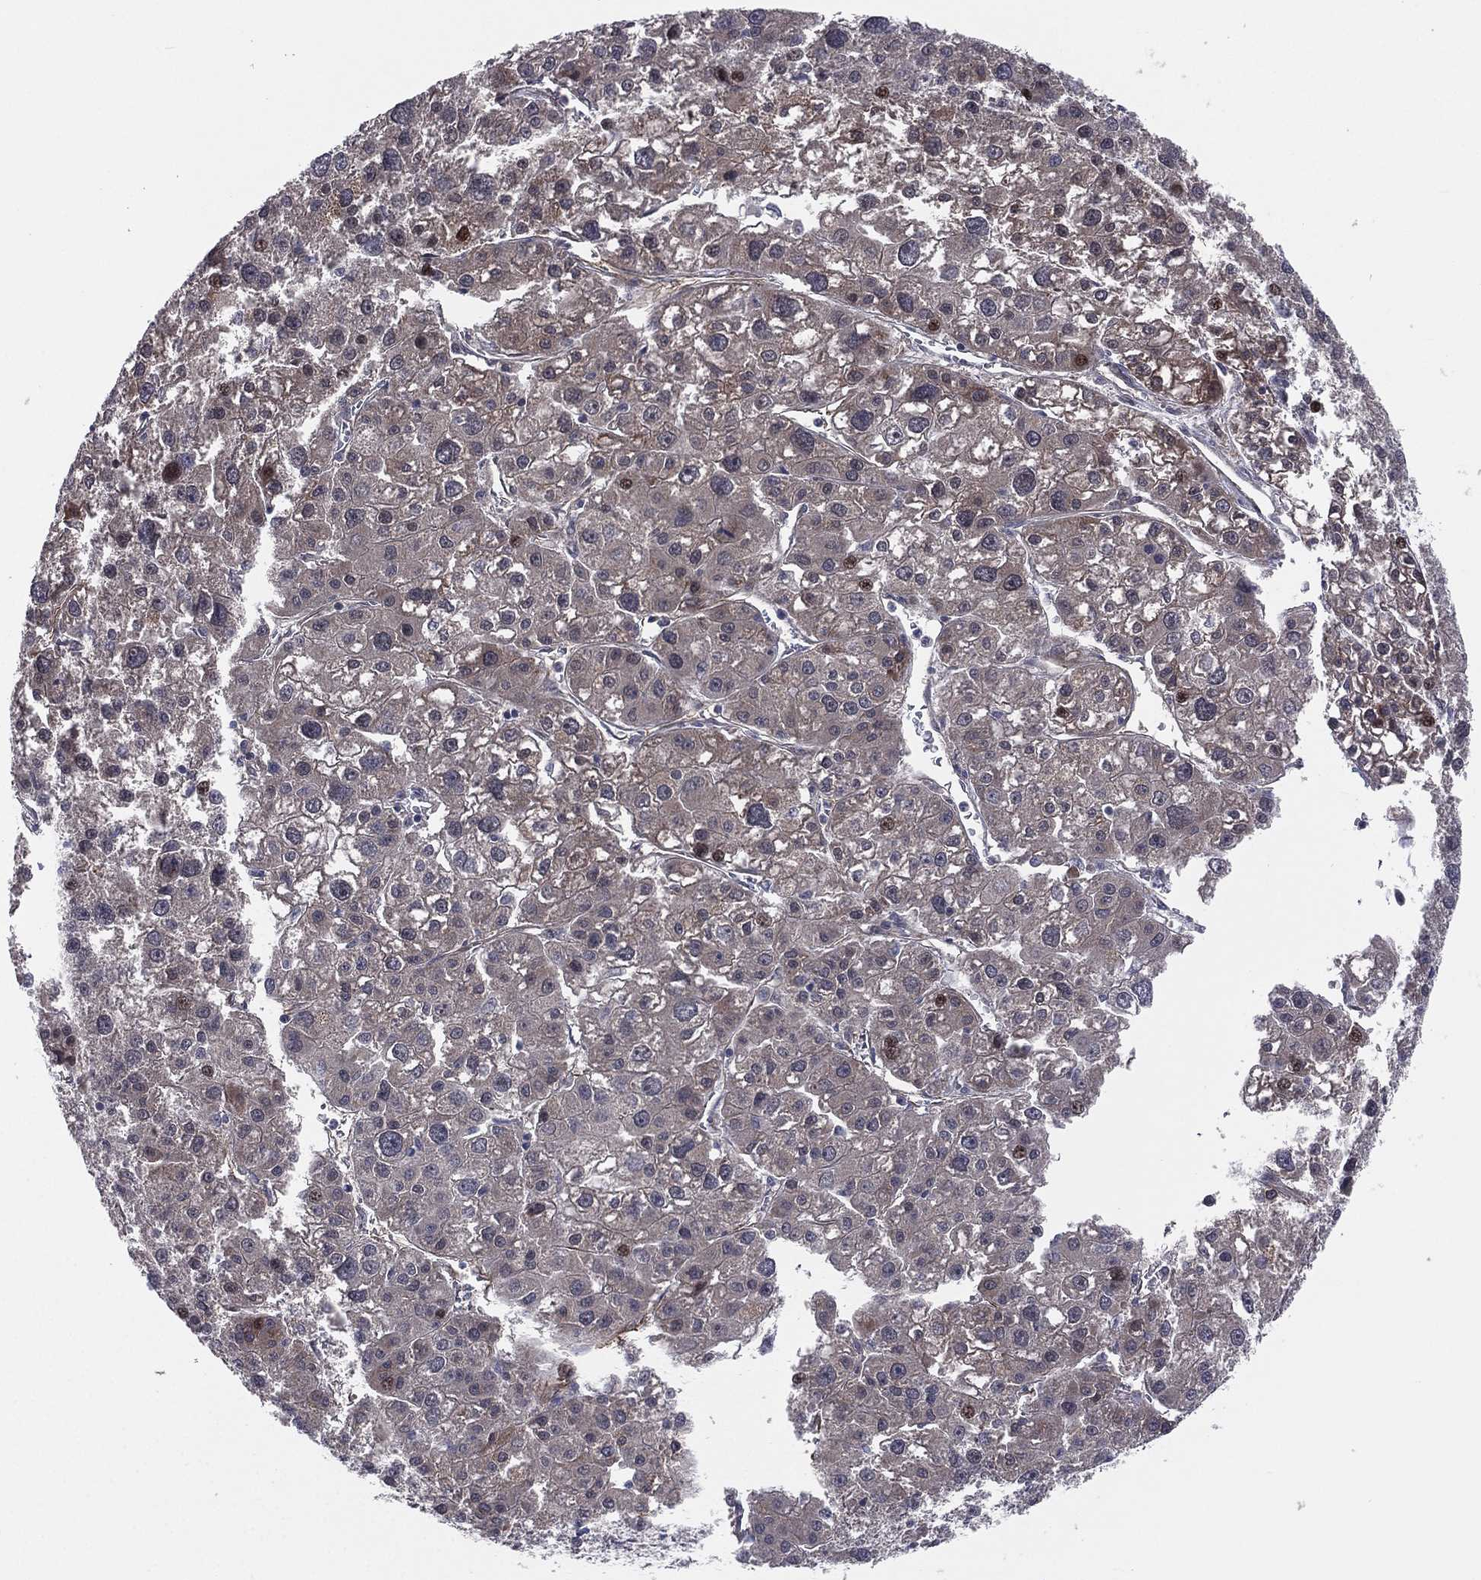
{"staining": {"intensity": "weak", "quantity": "25%-75%", "location": "cytoplasmic/membranous"}, "tissue": "liver cancer", "cell_type": "Tumor cells", "image_type": "cancer", "snomed": [{"axis": "morphology", "description": "Carcinoma, Hepatocellular, NOS"}, {"axis": "topography", "description": "Liver"}], "caption": "IHC (DAB) staining of human hepatocellular carcinoma (liver) reveals weak cytoplasmic/membranous protein staining in approximately 25%-75% of tumor cells.", "gene": "UTP14A", "patient": {"sex": "male", "age": 73}}